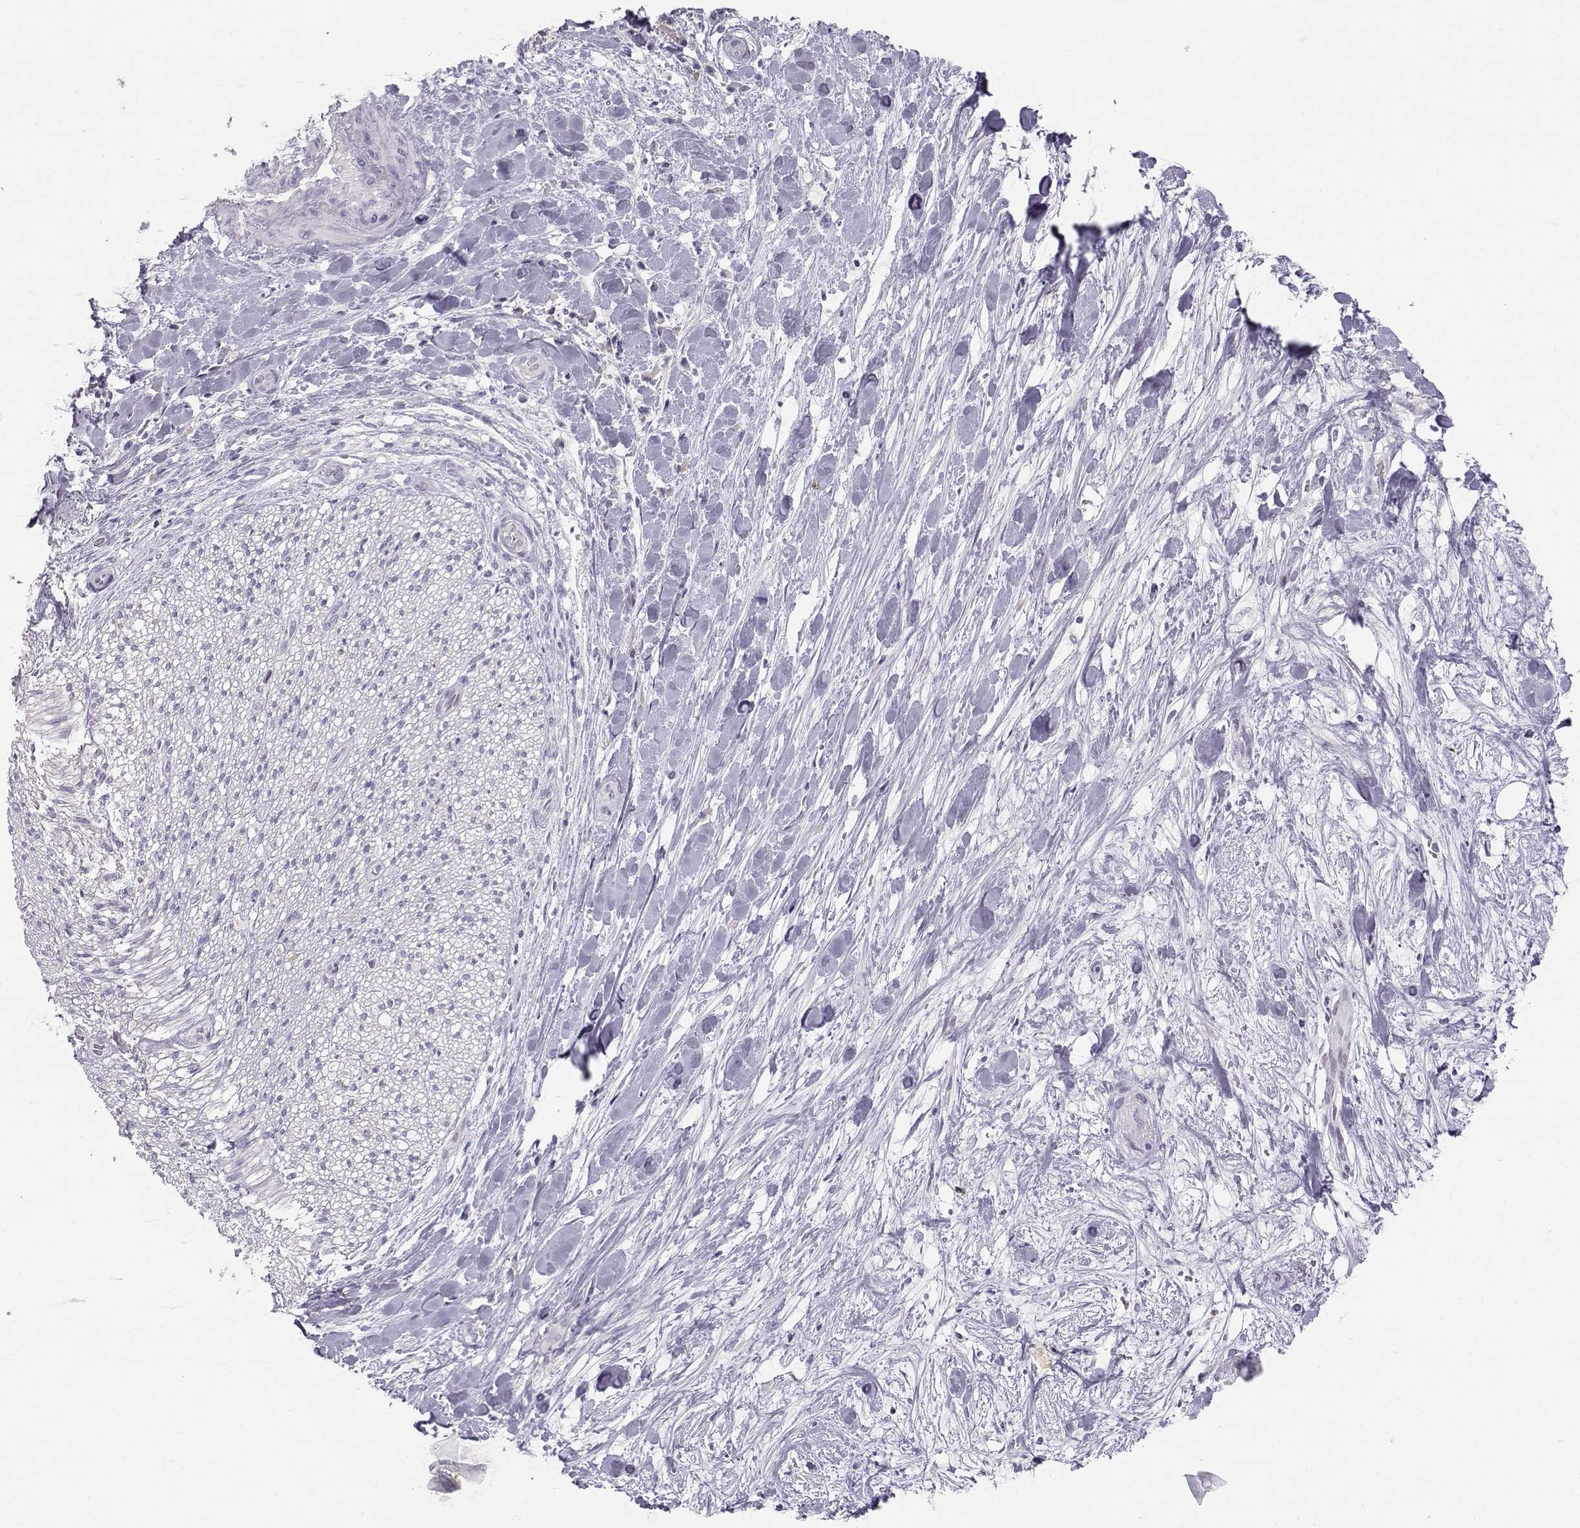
{"staining": {"intensity": "negative", "quantity": "none", "location": "none"}, "tissue": "liver cancer", "cell_type": "Tumor cells", "image_type": "cancer", "snomed": [{"axis": "morphology", "description": "Cholangiocarcinoma"}, {"axis": "topography", "description": "Liver"}], "caption": "High magnification brightfield microscopy of liver cancer (cholangiocarcinoma) stained with DAB (brown) and counterstained with hematoxylin (blue): tumor cells show no significant expression.", "gene": "OPN5", "patient": {"sex": "female", "age": 73}}